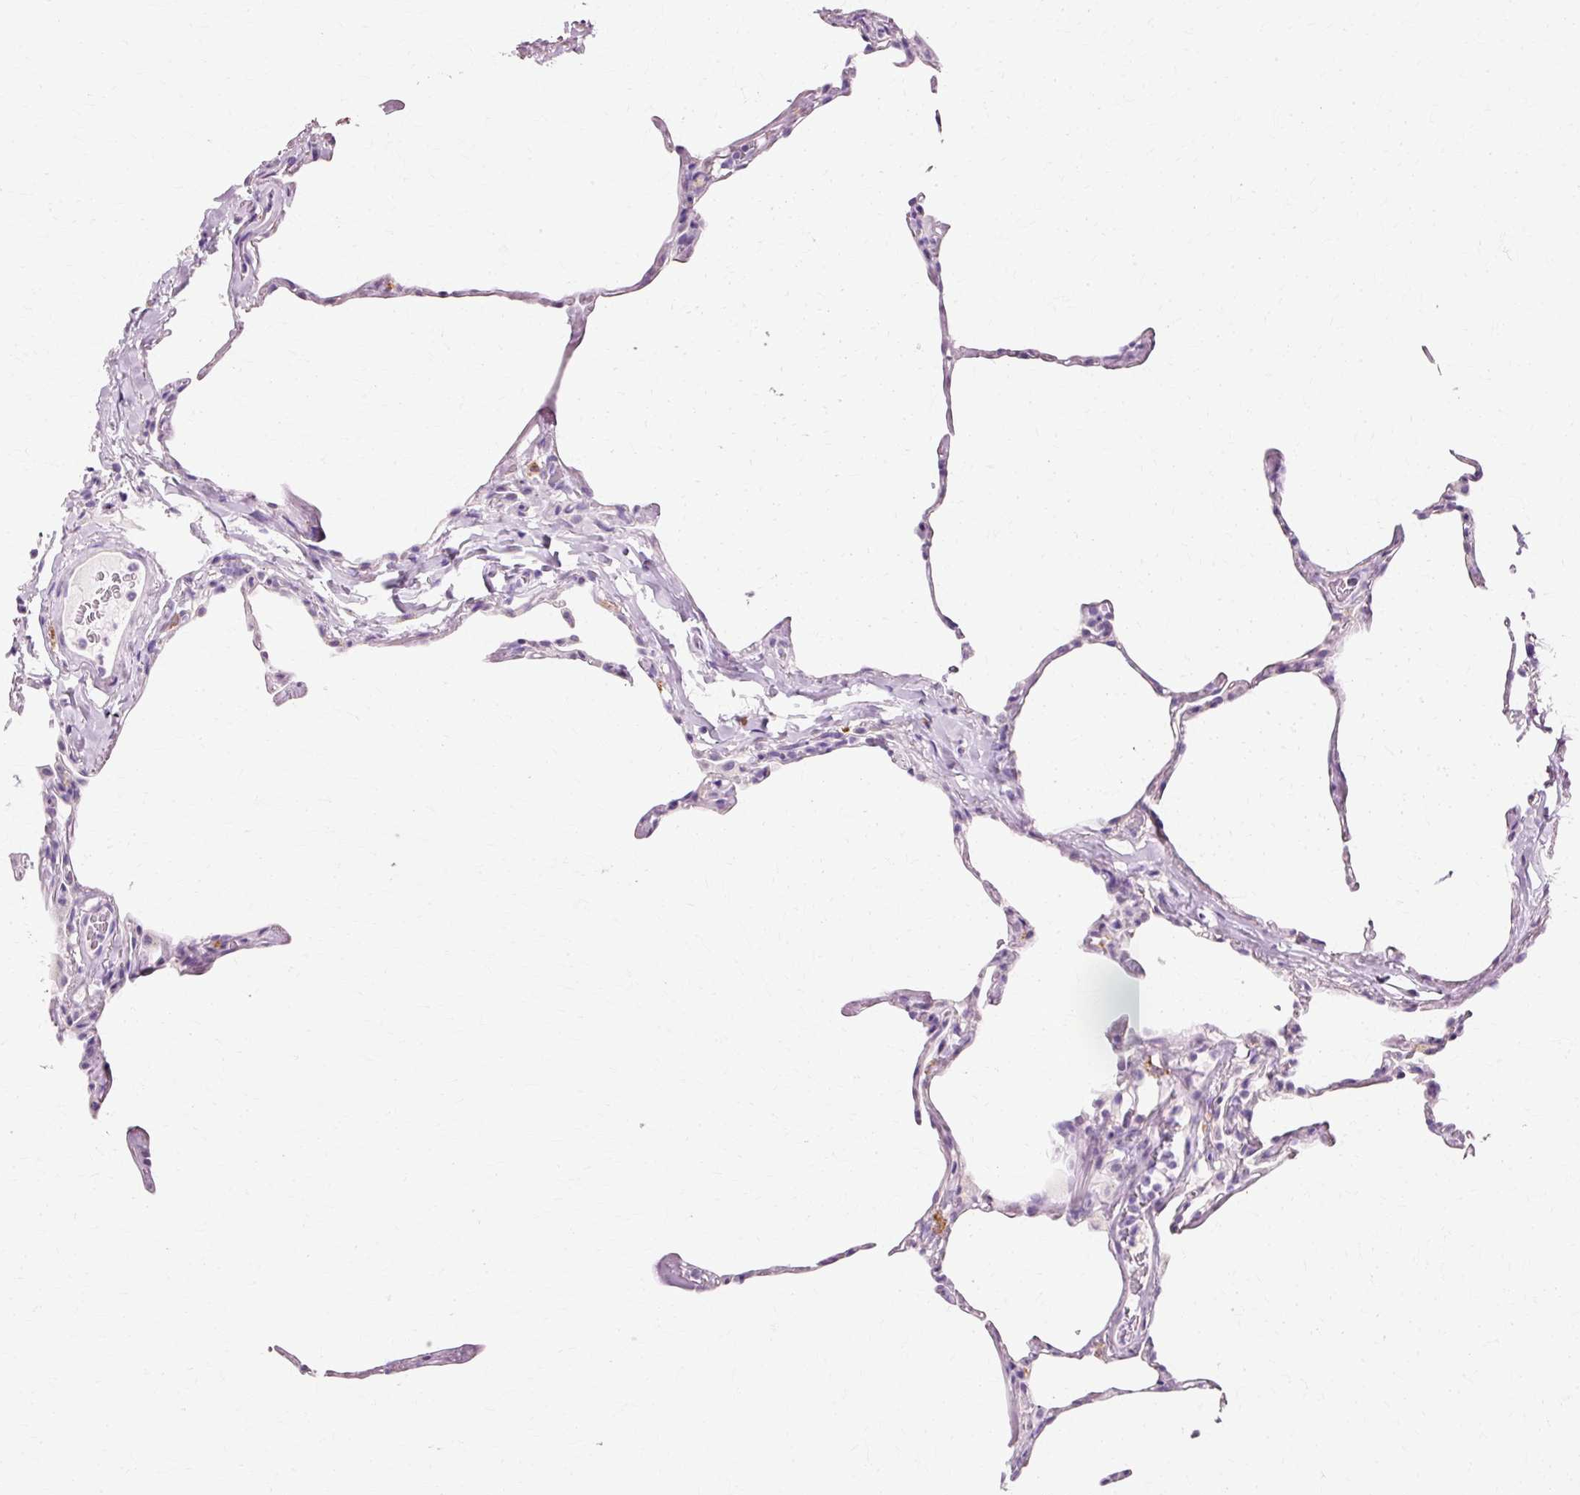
{"staining": {"intensity": "negative", "quantity": "none", "location": "none"}, "tissue": "lung", "cell_type": "Alveolar cells", "image_type": "normal", "snomed": [{"axis": "morphology", "description": "Normal tissue, NOS"}, {"axis": "topography", "description": "Lung"}], "caption": "An IHC image of benign lung is shown. There is no staining in alveolar cells of lung.", "gene": "VN1R2", "patient": {"sex": "male", "age": 65}}